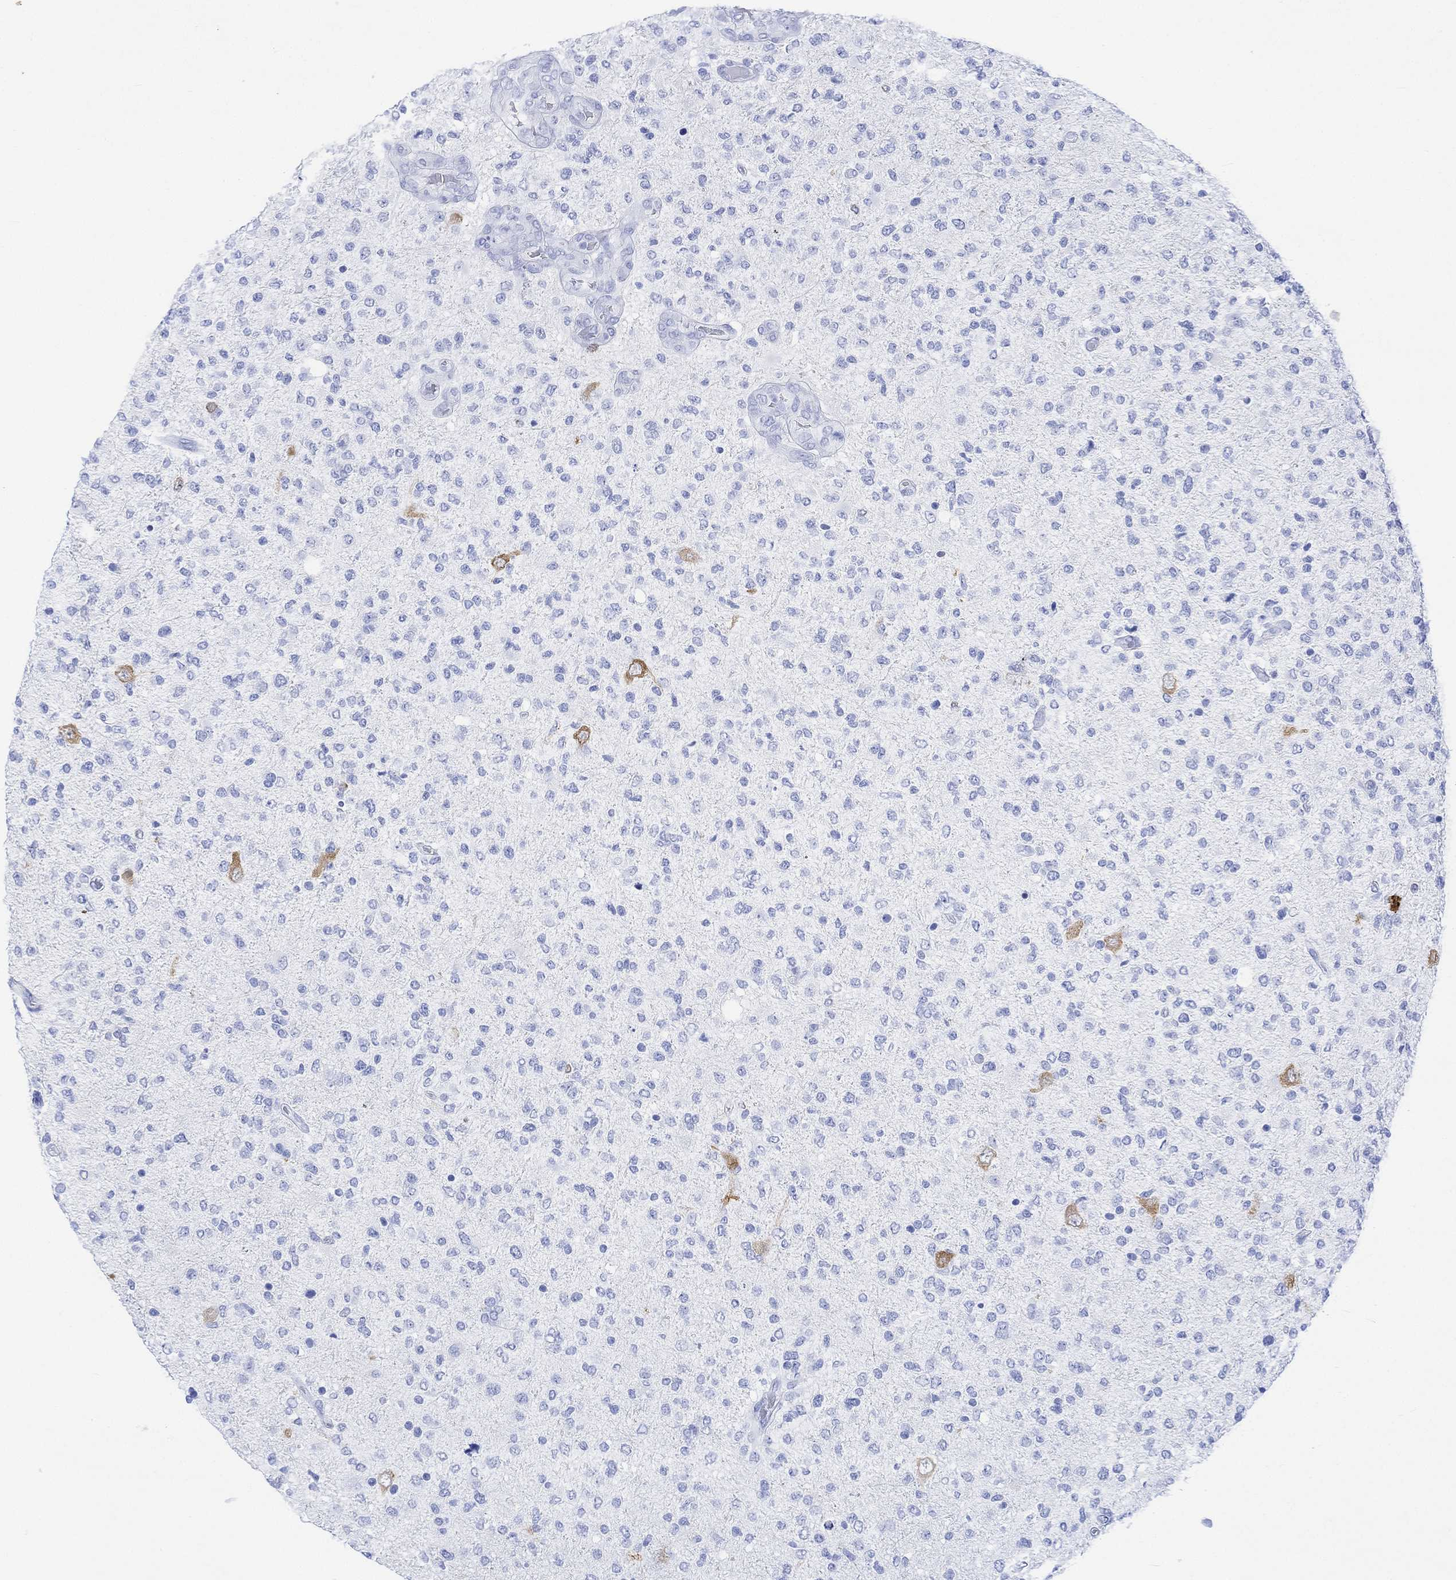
{"staining": {"intensity": "negative", "quantity": "none", "location": "none"}, "tissue": "glioma", "cell_type": "Tumor cells", "image_type": "cancer", "snomed": [{"axis": "morphology", "description": "Glioma, malignant, High grade"}, {"axis": "topography", "description": "Cerebral cortex"}], "caption": "Histopathology image shows no protein positivity in tumor cells of glioma tissue.", "gene": "CELF4", "patient": {"sex": "male", "age": 70}}